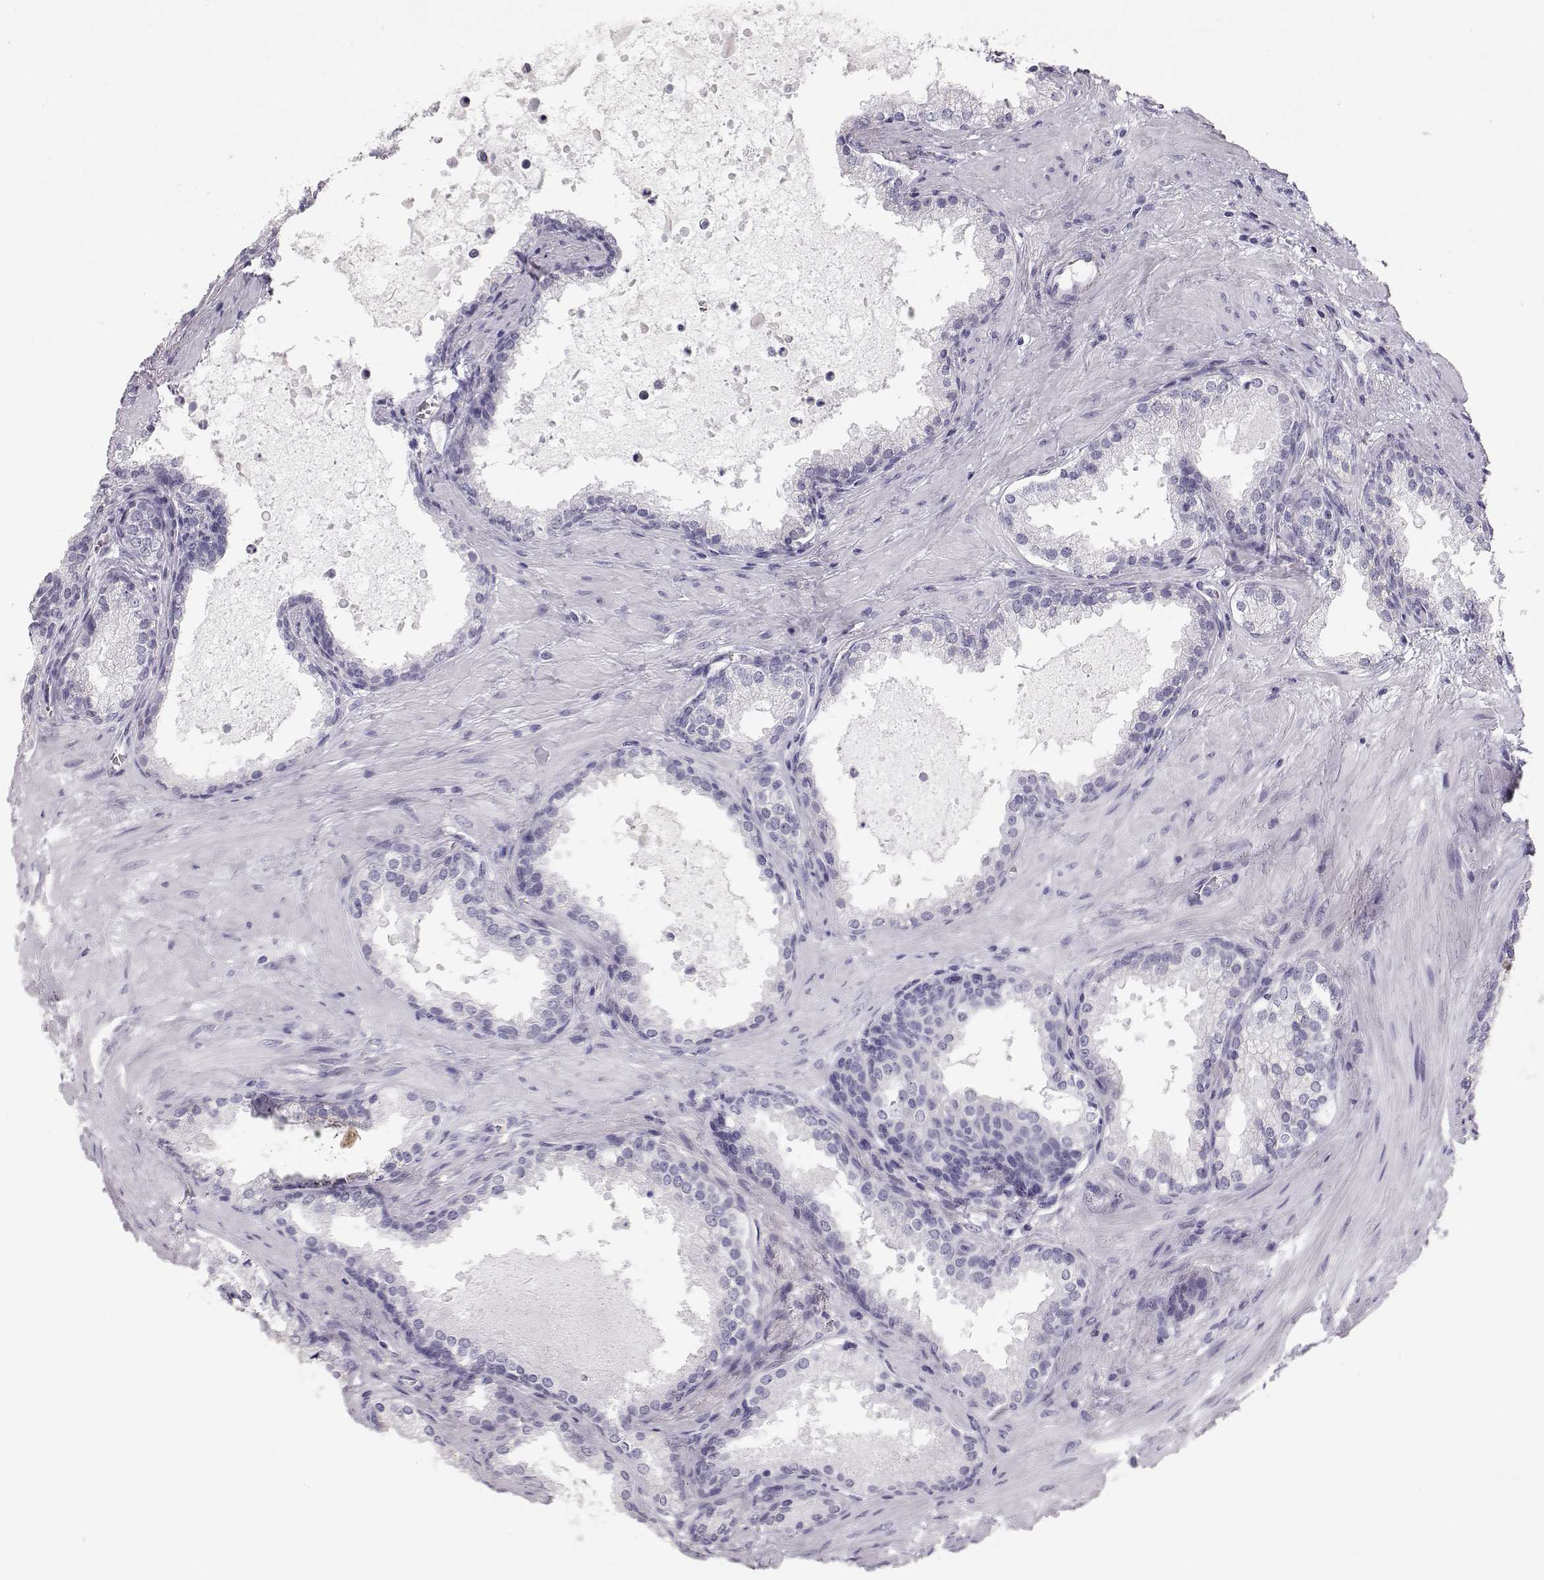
{"staining": {"intensity": "negative", "quantity": "none", "location": "none"}, "tissue": "prostate cancer", "cell_type": "Tumor cells", "image_type": "cancer", "snomed": [{"axis": "morphology", "description": "Adenocarcinoma, Low grade"}, {"axis": "topography", "description": "Prostate"}], "caption": "Protein analysis of prostate cancer demonstrates no significant expression in tumor cells. (DAB immunohistochemistry, high magnification).", "gene": "KRTAP16-1", "patient": {"sex": "male", "age": 56}}